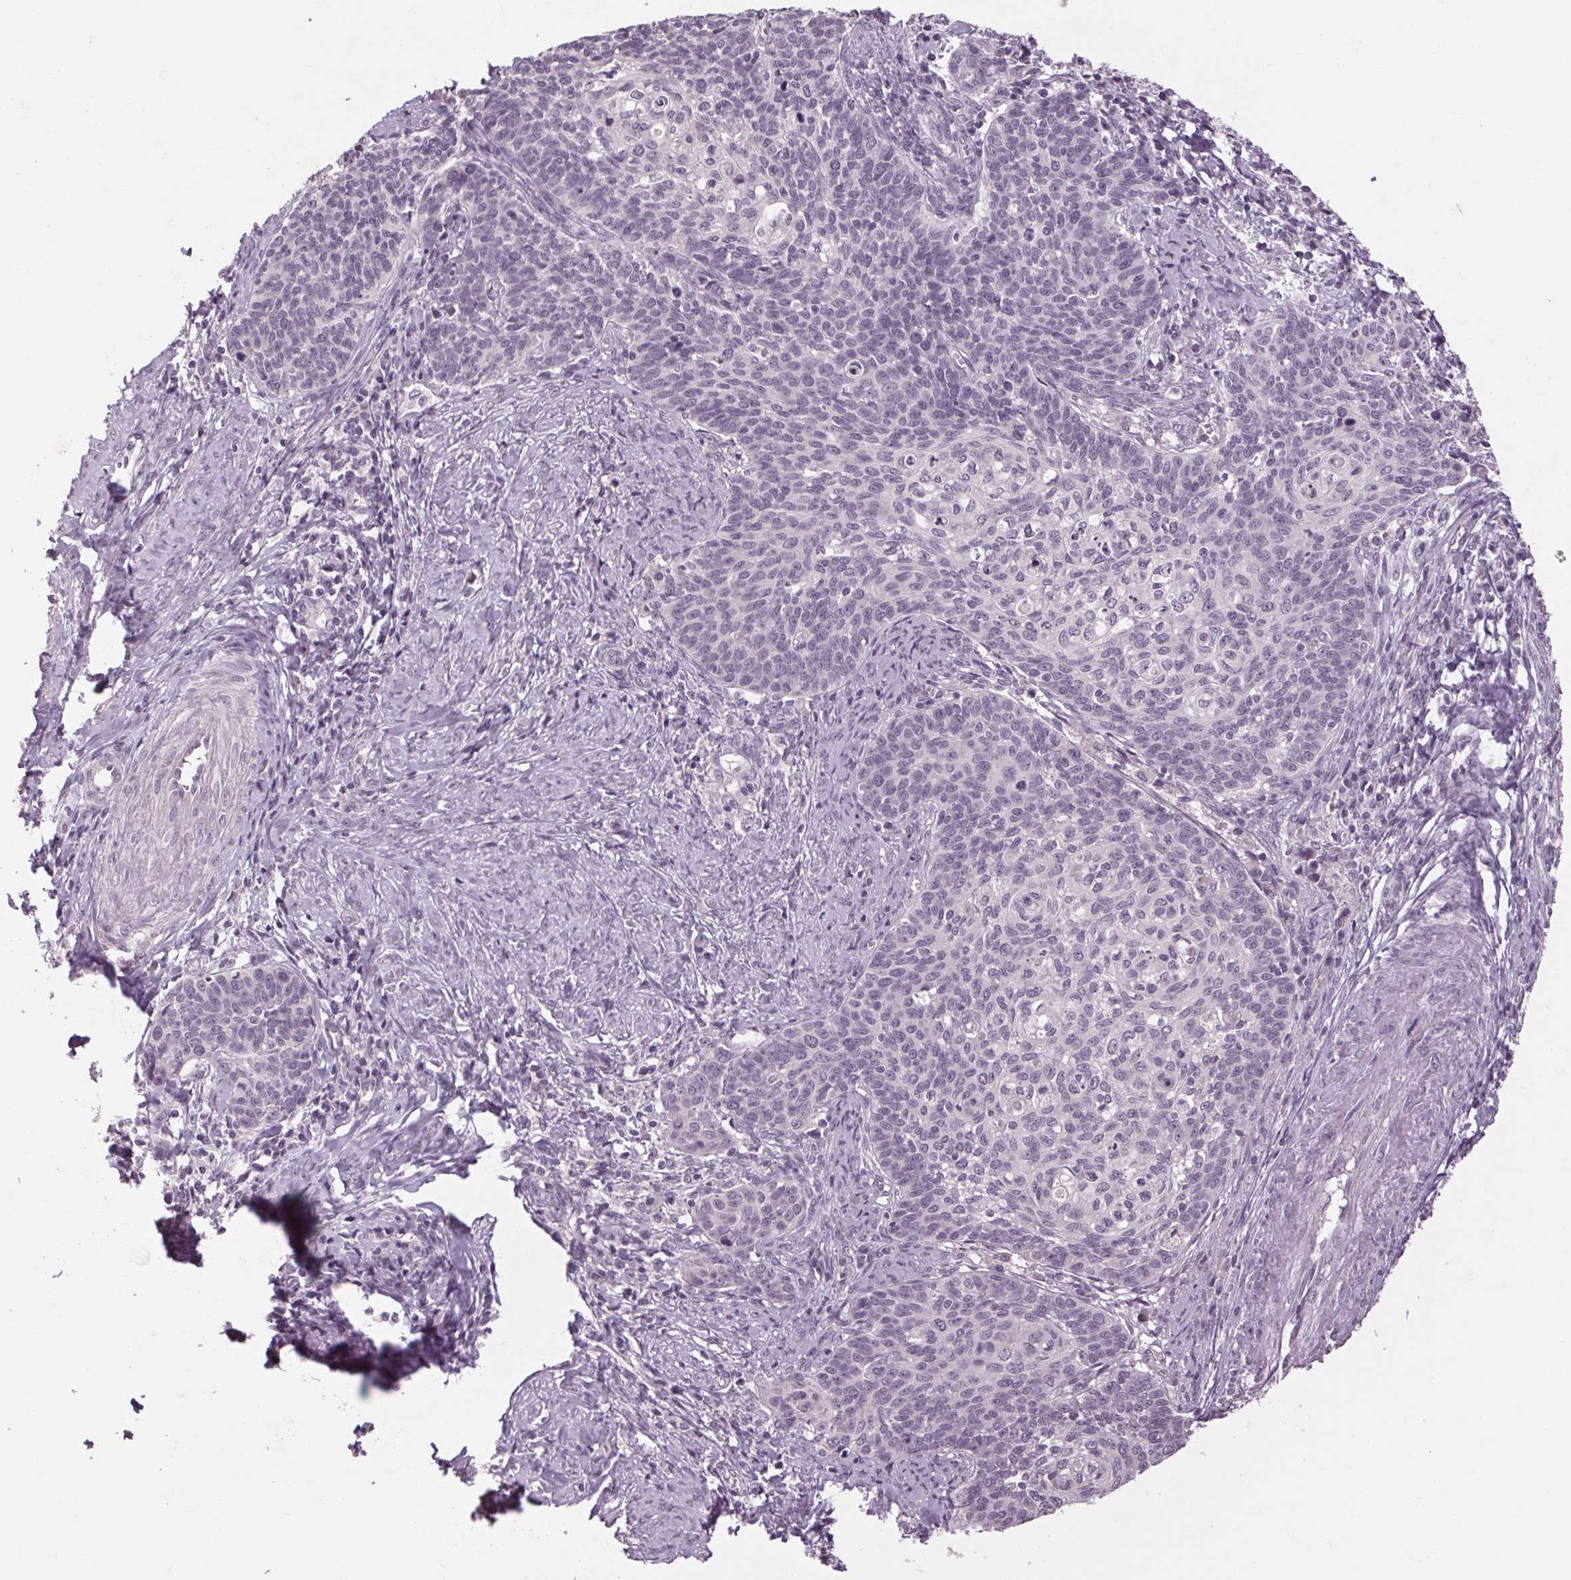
{"staining": {"intensity": "negative", "quantity": "none", "location": "none"}, "tissue": "cervical cancer", "cell_type": "Tumor cells", "image_type": "cancer", "snomed": [{"axis": "morphology", "description": "Normal tissue, NOS"}, {"axis": "morphology", "description": "Squamous cell carcinoma, NOS"}, {"axis": "topography", "description": "Cervix"}], "caption": "This histopathology image is of cervical cancer stained with IHC to label a protein in brown with the nuclei are counter-stained blue. There is no staining in tumor cells.", "gene": "POMC", "patient": {"sex": "female", "age": 39}}